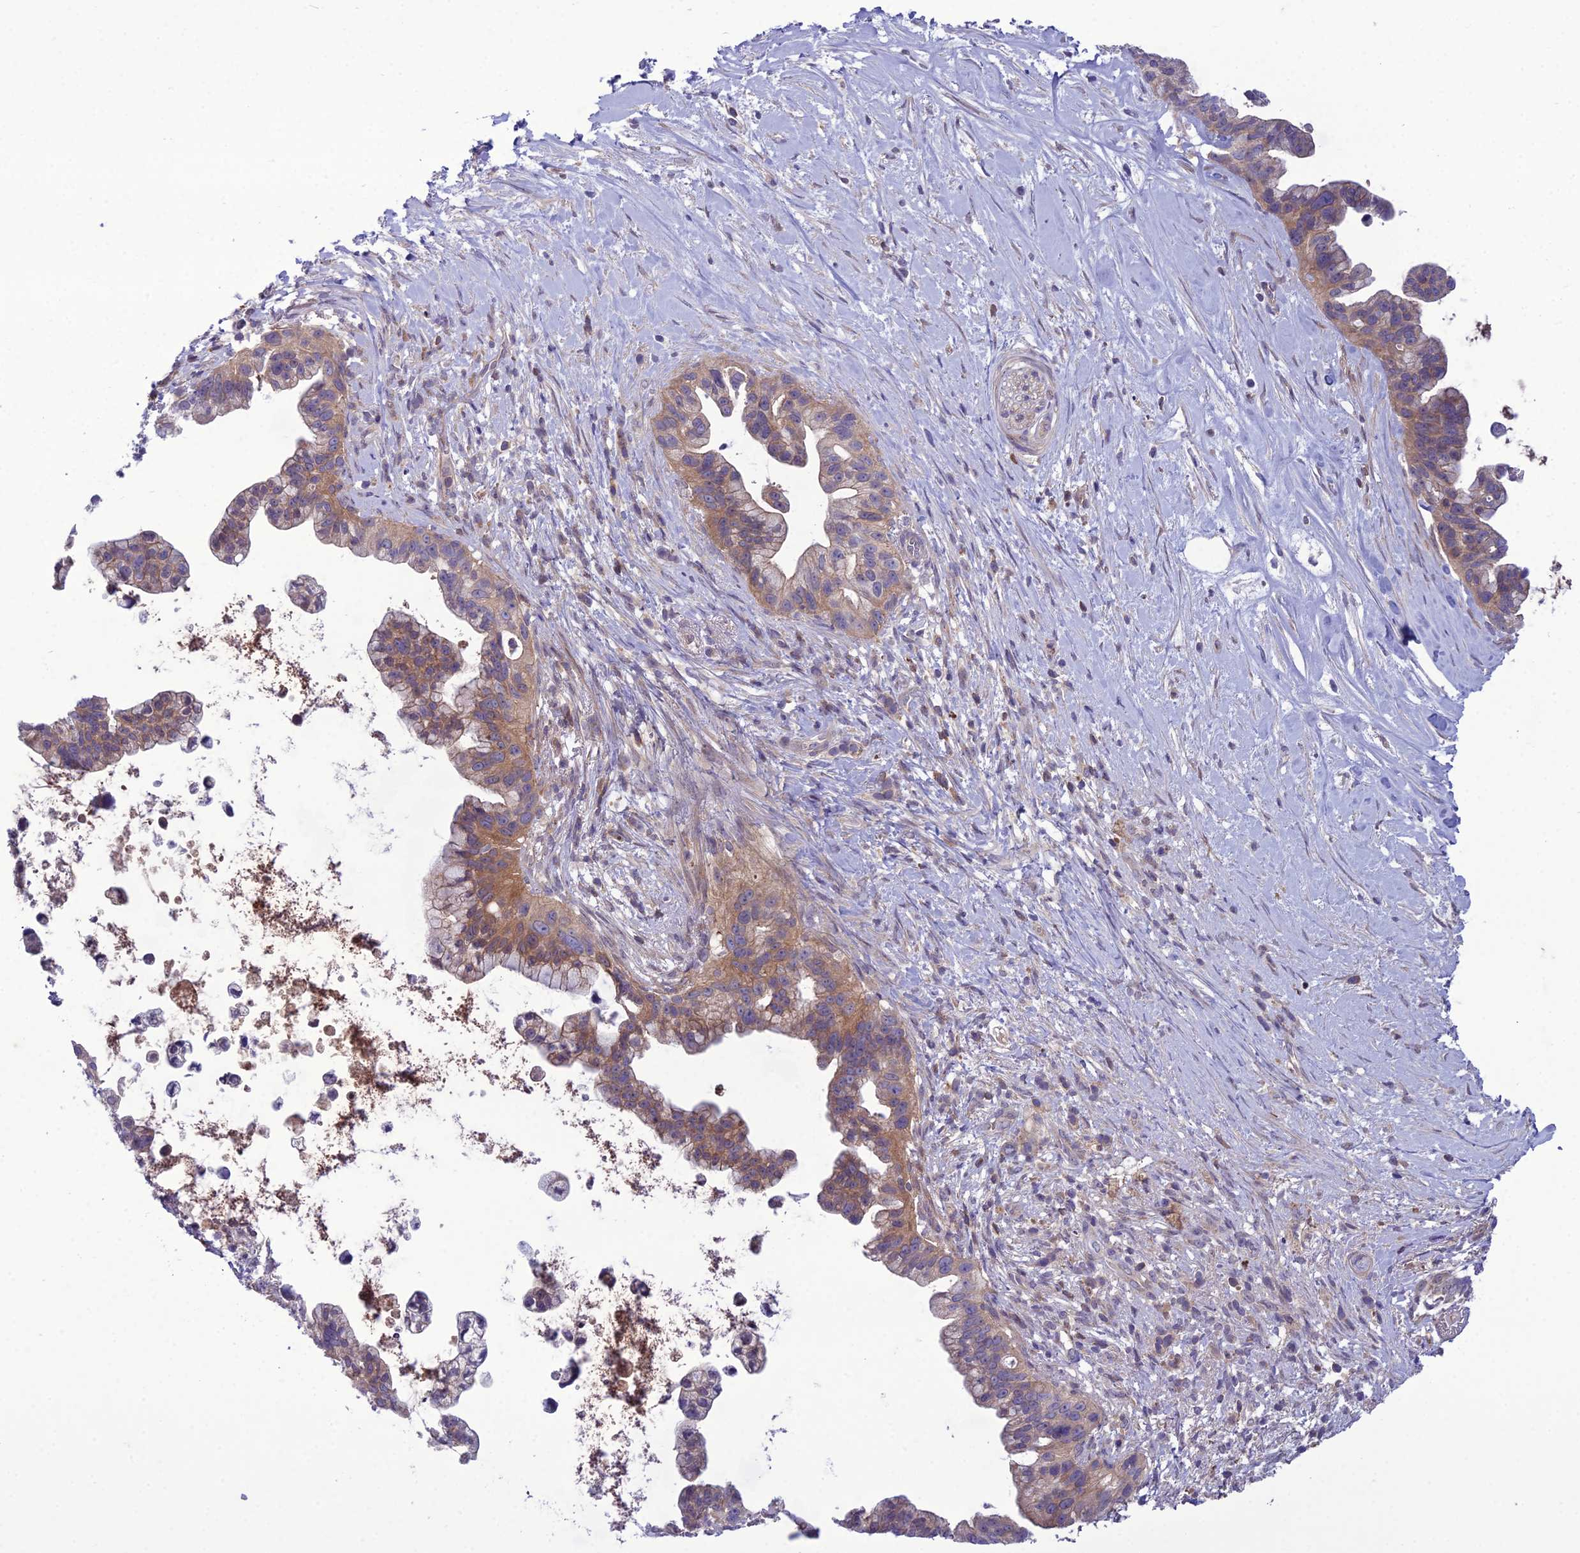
{"staining": {"intensity": "weak", "quantity": "25%-75%", "location": "cytoplasmic/membranous"}, "tissue": "pancreatic cancer", "cell_type": "Tumor cells", "image_type": "cancer", "snomed": [{"axis": "morphology", "description": "Adenocarcinoma, NOS"}, {"axis": "topography", "description": "Pancreas"}], "caption": "The immunohistochemical stain labels weak cytoplasmic/membranous staining in tumor cells of adenocarcinoma (pancreatic) tissue.", "gene": "GDF6", "patient": {"sex": "female", "age": 83}}